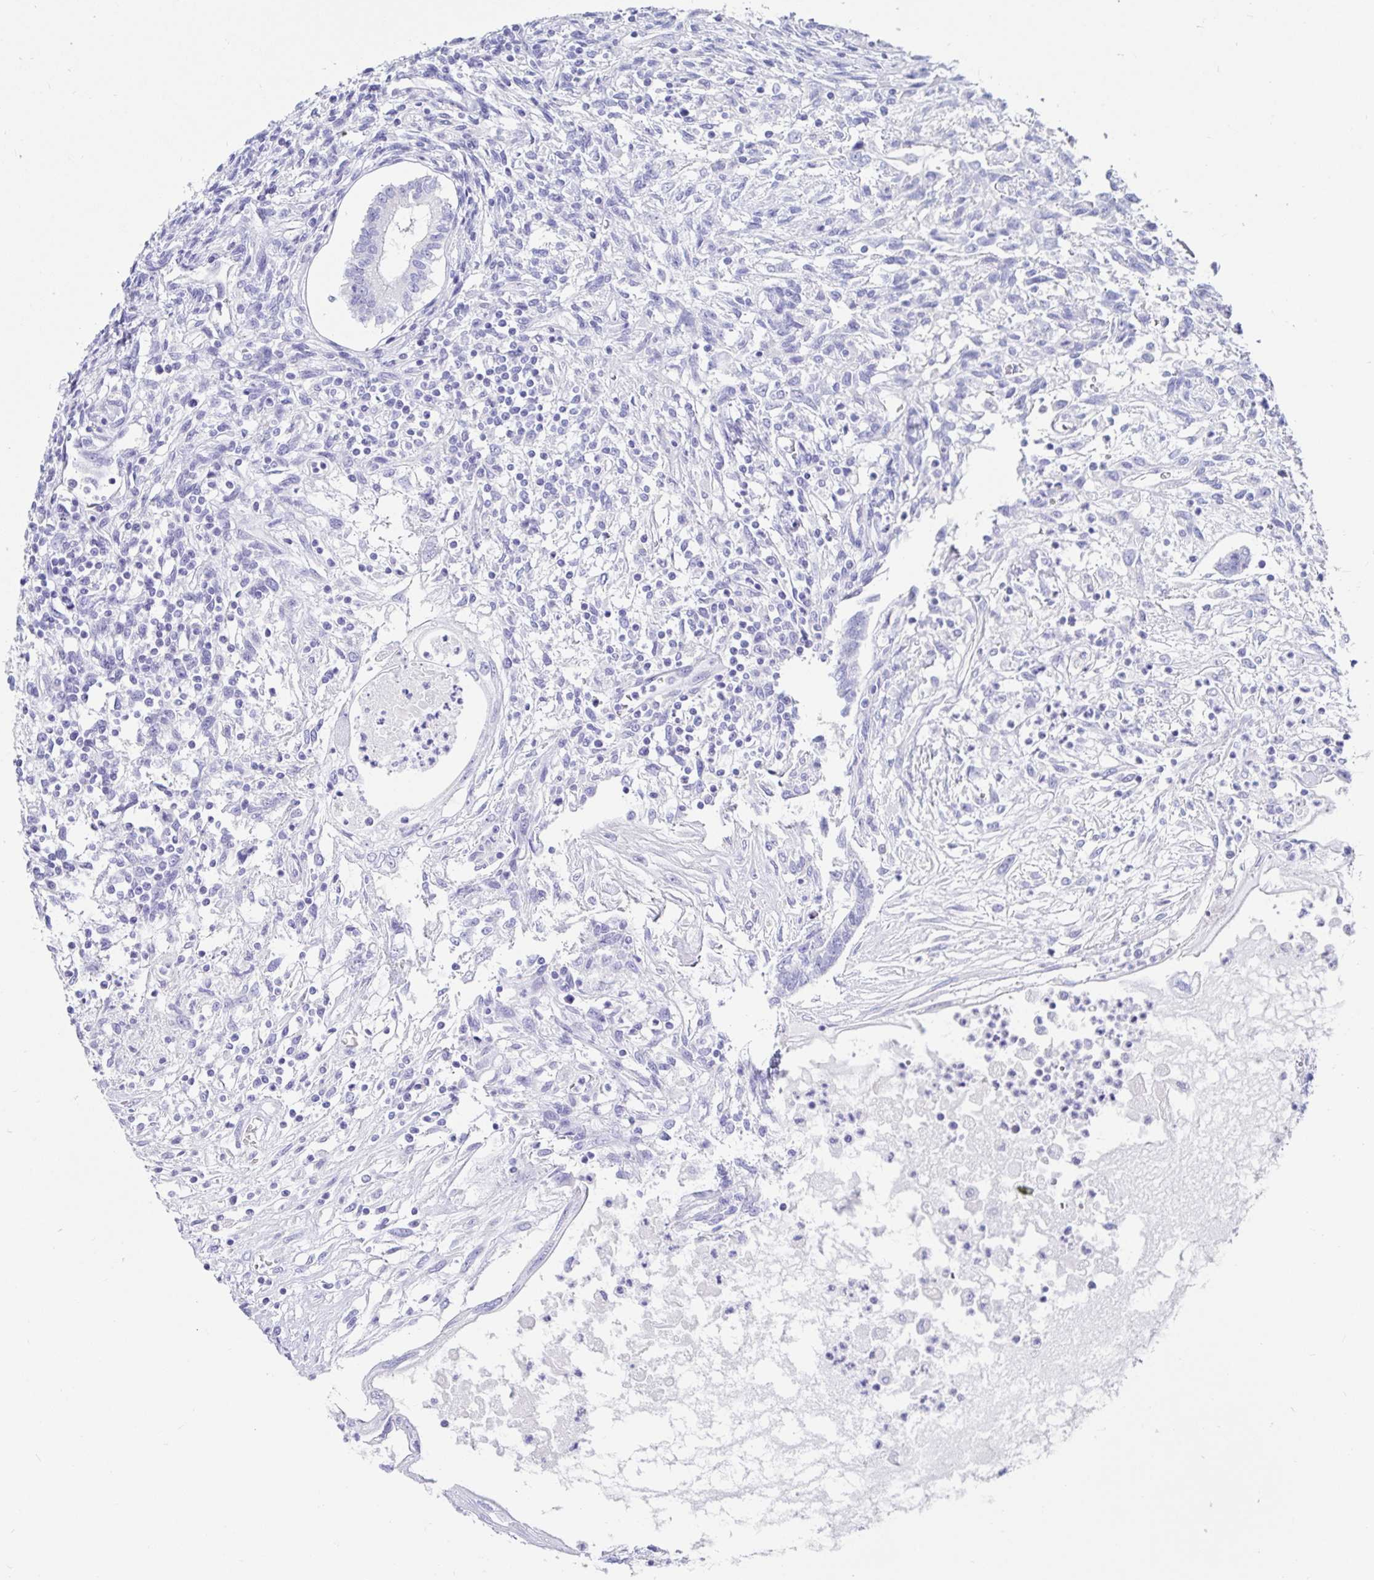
{"staining": {"intensity": "negative", "quantity": "none", "location": "none"}, "tissue": "testis cancer", "cell_type": "Tumor cells", "image_type": "cancer", "snomed": [{"axis": "morphology", "description": "Carcinoma, Embryonal, NOS"}, {"axis": "topography", "description": "Testis"}], "caption": "Immunohistochemistry image of testis cancer (embryonal carcinoma) stained for a protein (brown), which demonstrates no positivity in tumor cells.", "gene": "ZPBP2", "patient": {"sex": "male", "age": 37}}